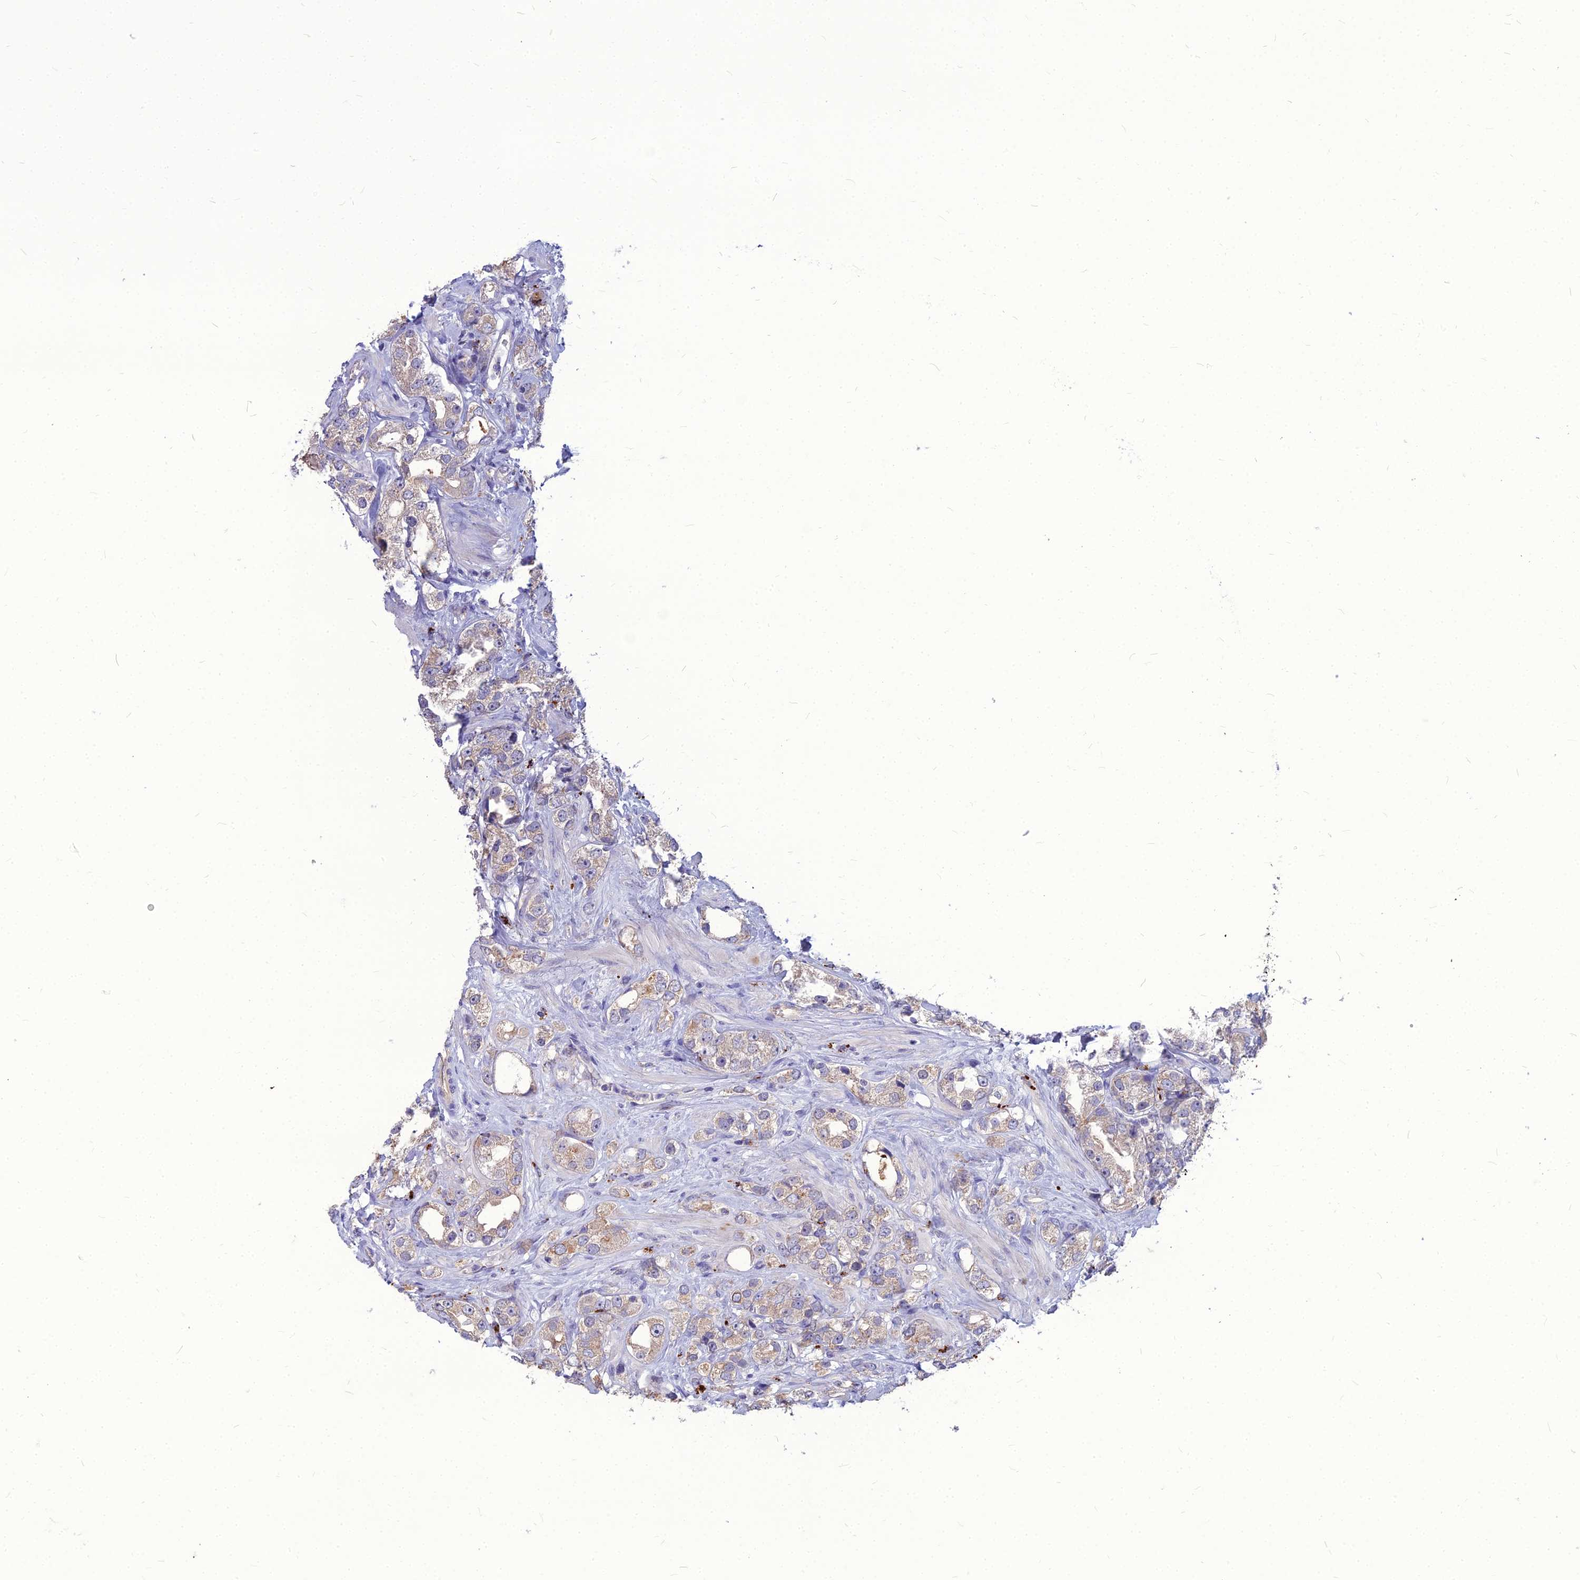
{"staining": {"intensity": "weak", "quantity": "<25%", "location": "cytoplasmic/membranous"}, "tissue": "prostate cancer", "cell_type": "Tumor cells", "image_type": "cancer", "snomed": [{"axis": "morphology", "description": "Adenocarcinoma, NOS"}, {"axis": "topography", "description": "Prostate"}], "caption": "IHC histopathology image of neoplastic tissue: human prostate cancer stained with DAB exhibits no significant protein positivity in tumor cells.", "gene": "PCED1B", "patient": {"sex": "male", "age": 79}}